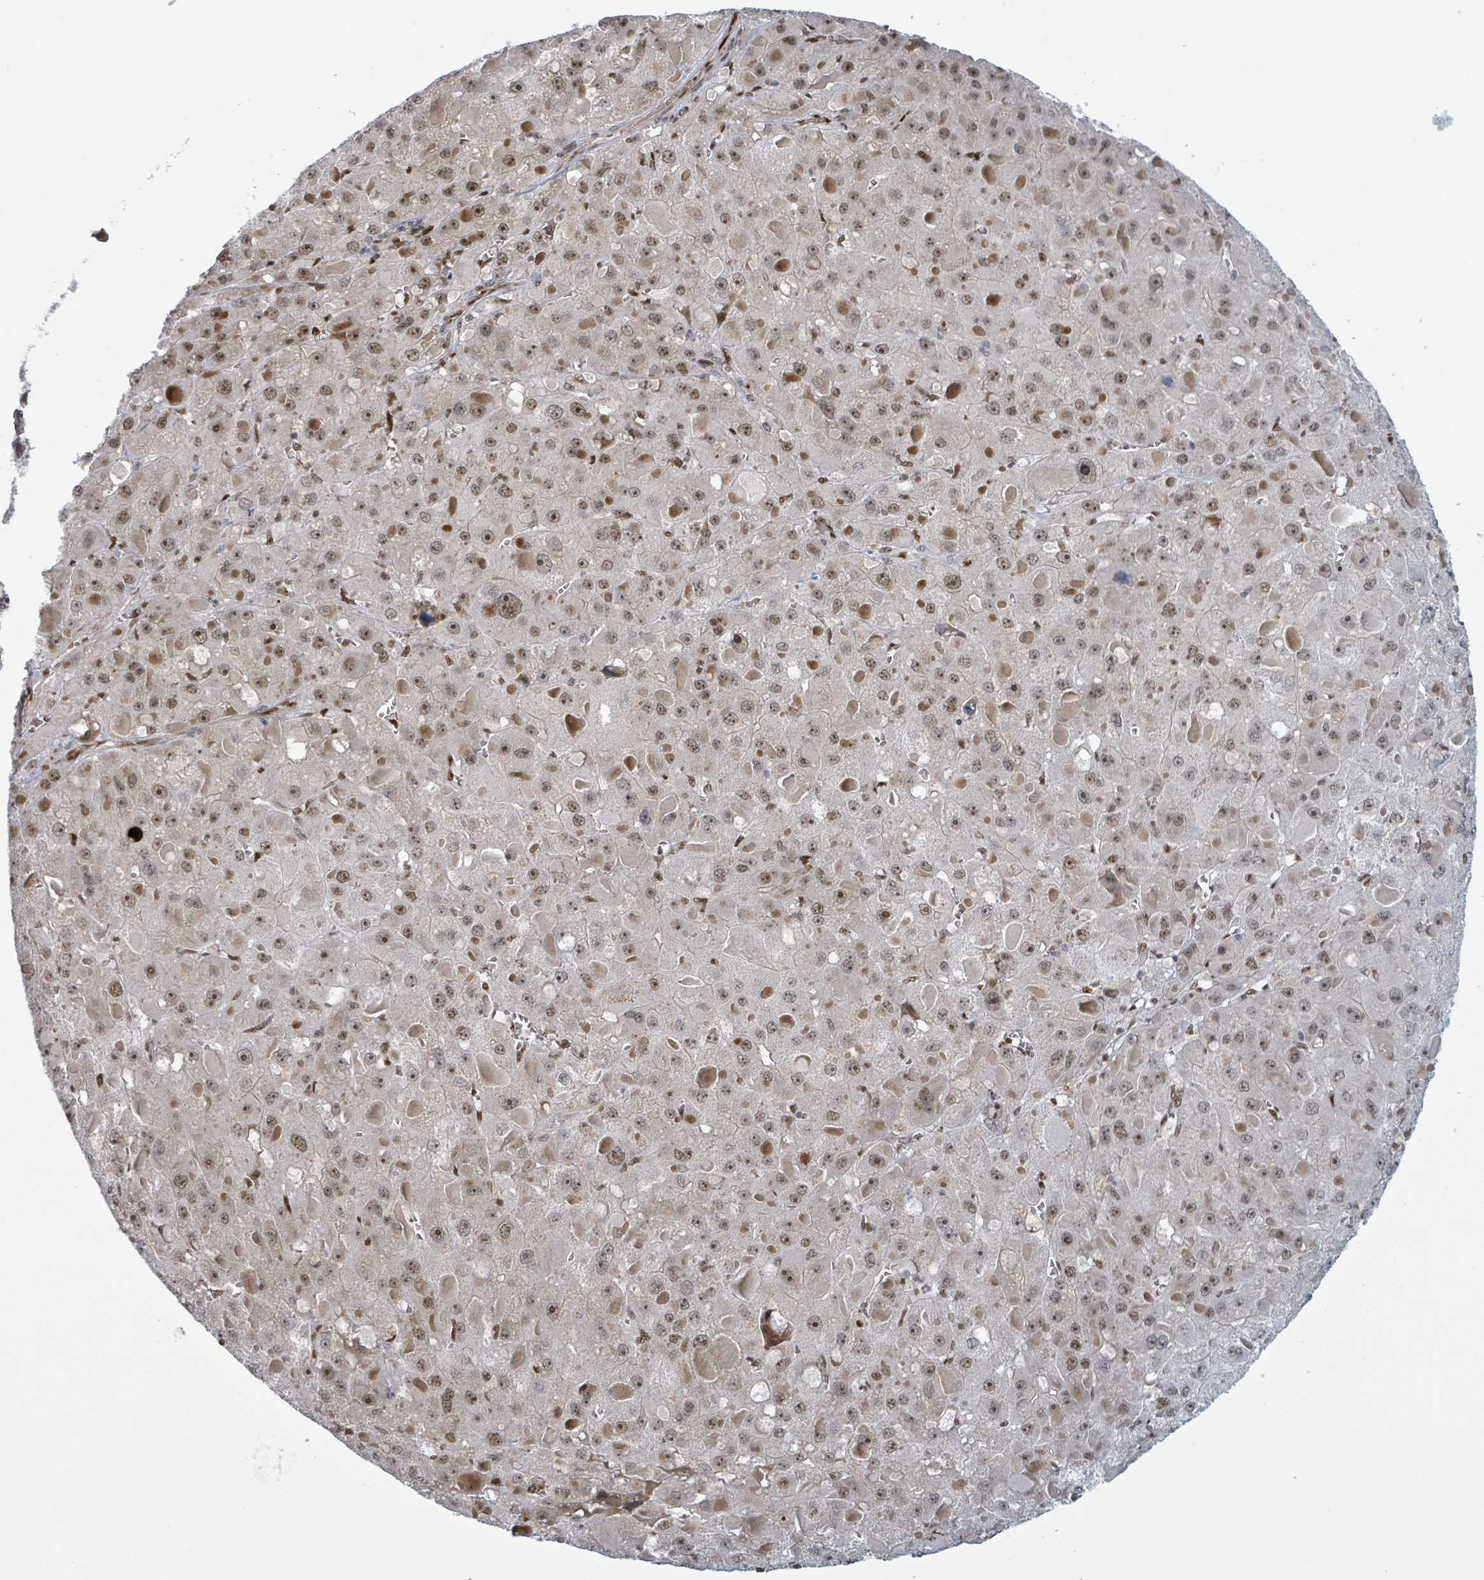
{"staining": {"intensity": "moderate", "quantity": ">75%", "location": "nuclear"}, "tissue": "liver cancer", "cell_type": "Tumor cells", "image_type": "cancer", "snomed": [{"axis": "morphology", "description": "Carcinoma, Hepatocellular, NOS"}, {"axis": "topography", "description": "Liver"}], "caption": "The histopathology image exhibits staining of liver hepatocellular carcinoma, revealing moderate nuclear protein expression (brown color) within tumor cells.", "gene": "KLF3", "patient": {"sex": "female", "age": 73}}